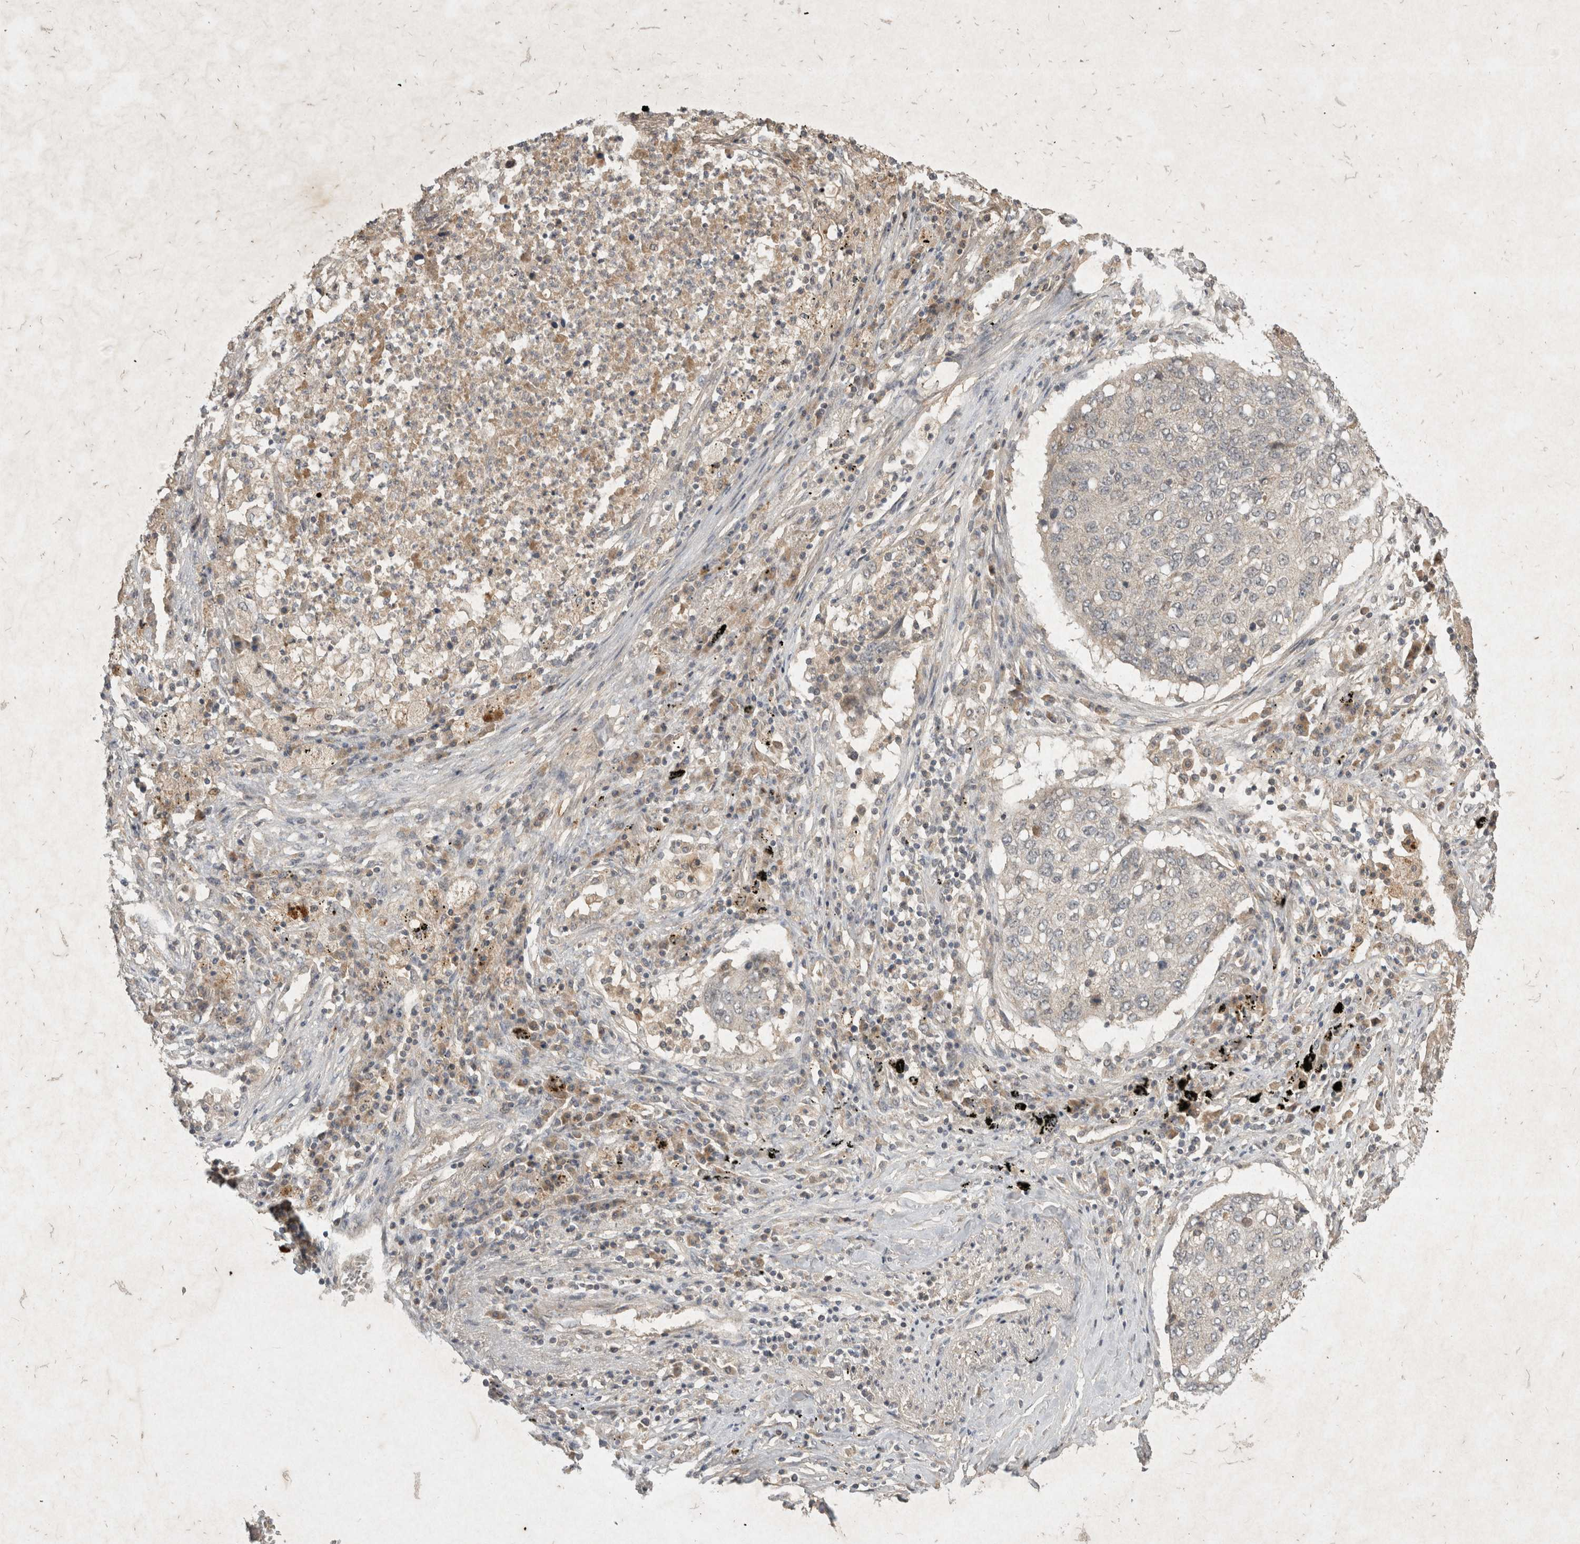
{"staining": {"intensity": "weak", "quantity": "<25%", "location": "cytoplasmic/membranous"}, "tissue": "lung cancer", "cell_type": "Tumor cells", "image_type": "cancer", "snomed": [{"axis": "morphology", "description": "Squamous cell carcinoma, NOS"}, {"axis": "topography", "description": "Lung"}], "caption": "Tumor cells are negative for brown protein staining in lung squamous cell carcinoma.", "gene": "LOXL2", "patient": {"sex": "female", "age": 63}}